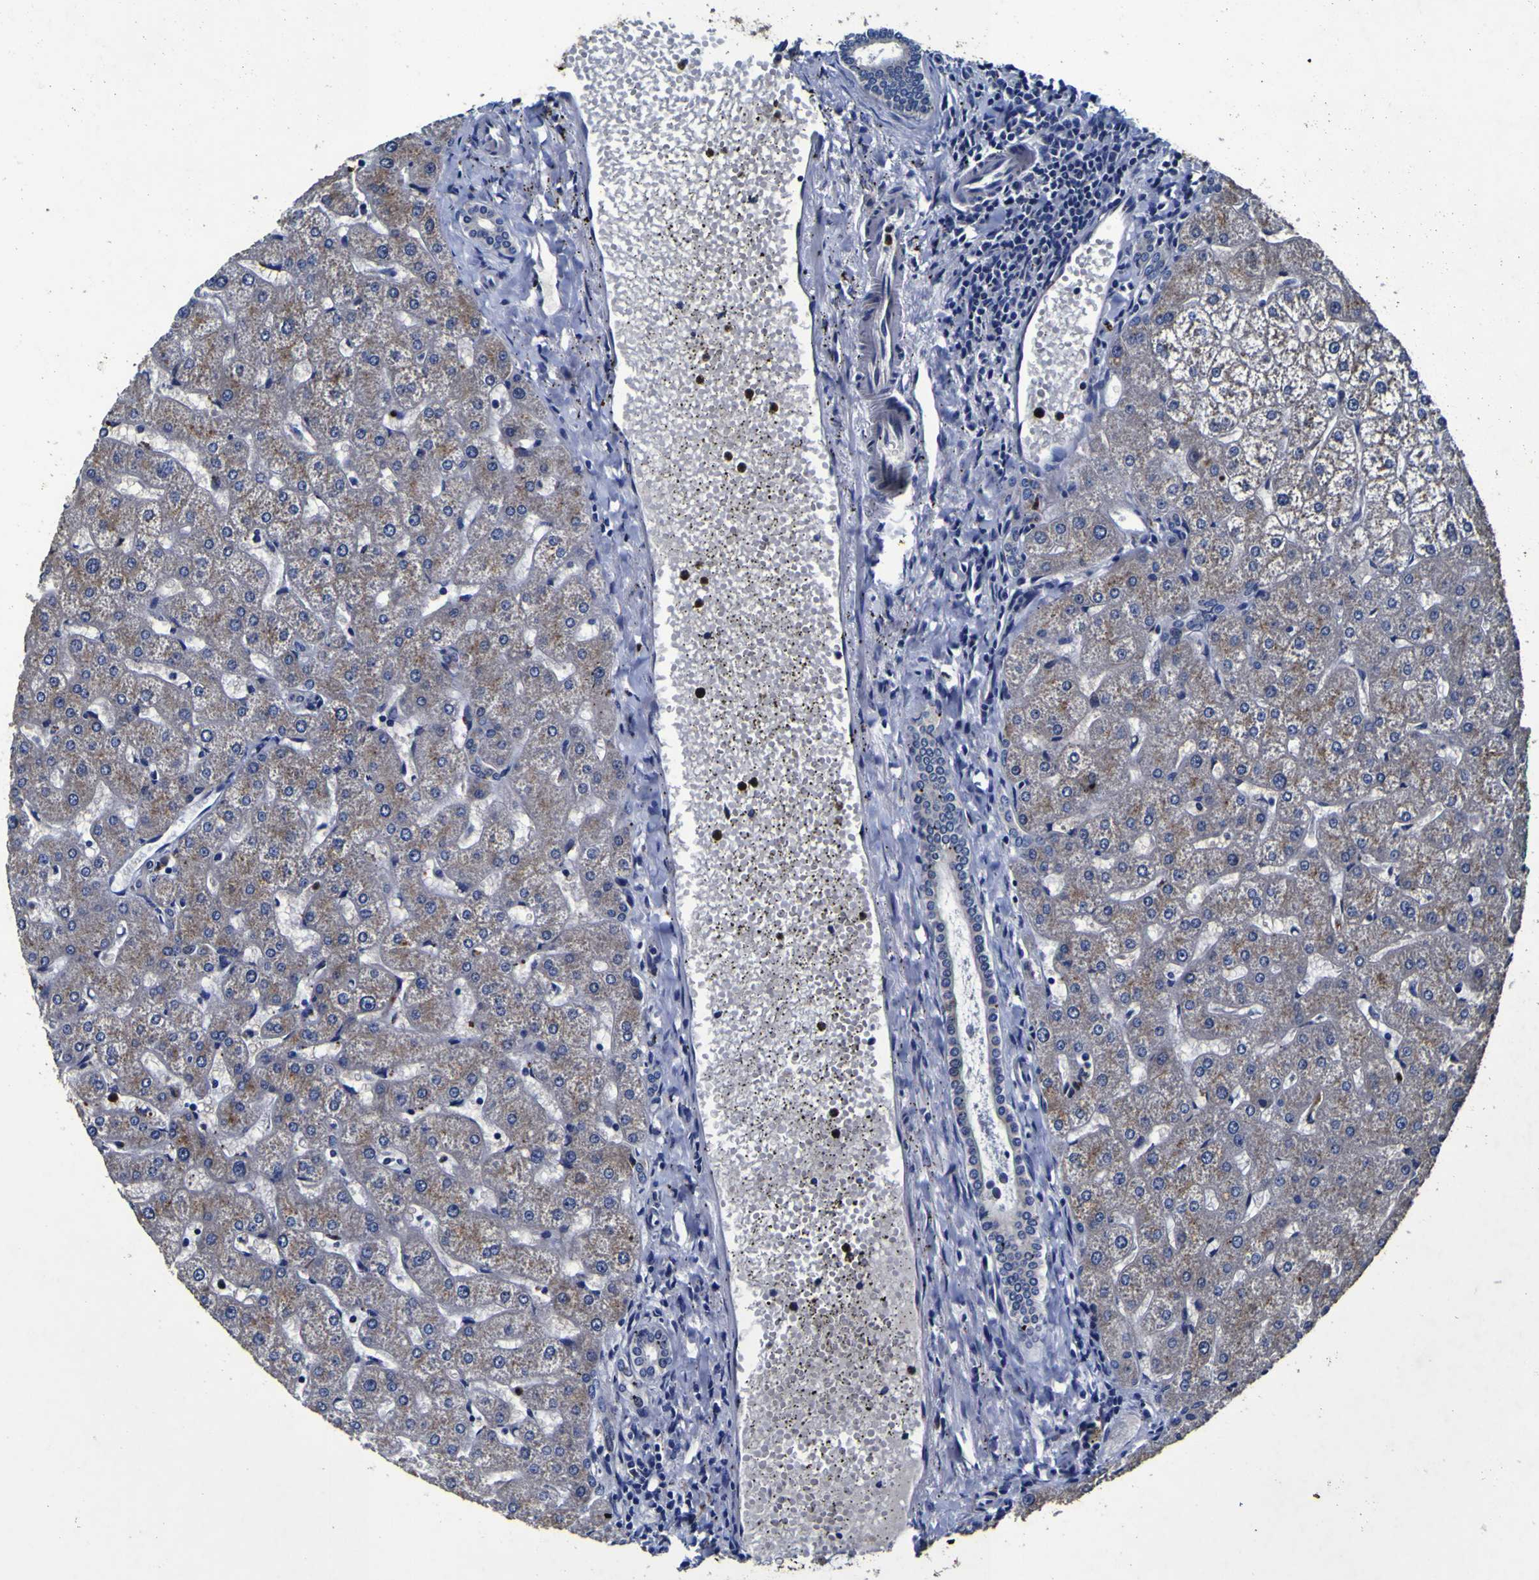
{"staining": {"intensity": "negative", "quantity": "none", "location": "none"}, "tissue": "liver", "cell_type": "Cholangiocytes", "image_type": "normal", "snomed": [{"axis": "morphology", "description": "Normal tissue, NOS"}, {"axis": "topography", "description": "Liver"}], "caption": "A micrograph of liver stained for a protein exhibits no brown staining in cholangiocytes. The staining was performed using DAB to visualize the protein expression in brown, while the nuclei were stained in blue with hematoxylin (Magnification: 20x).", "gene": "PANK4", "patient": {"sex": "male", "age": 67}}